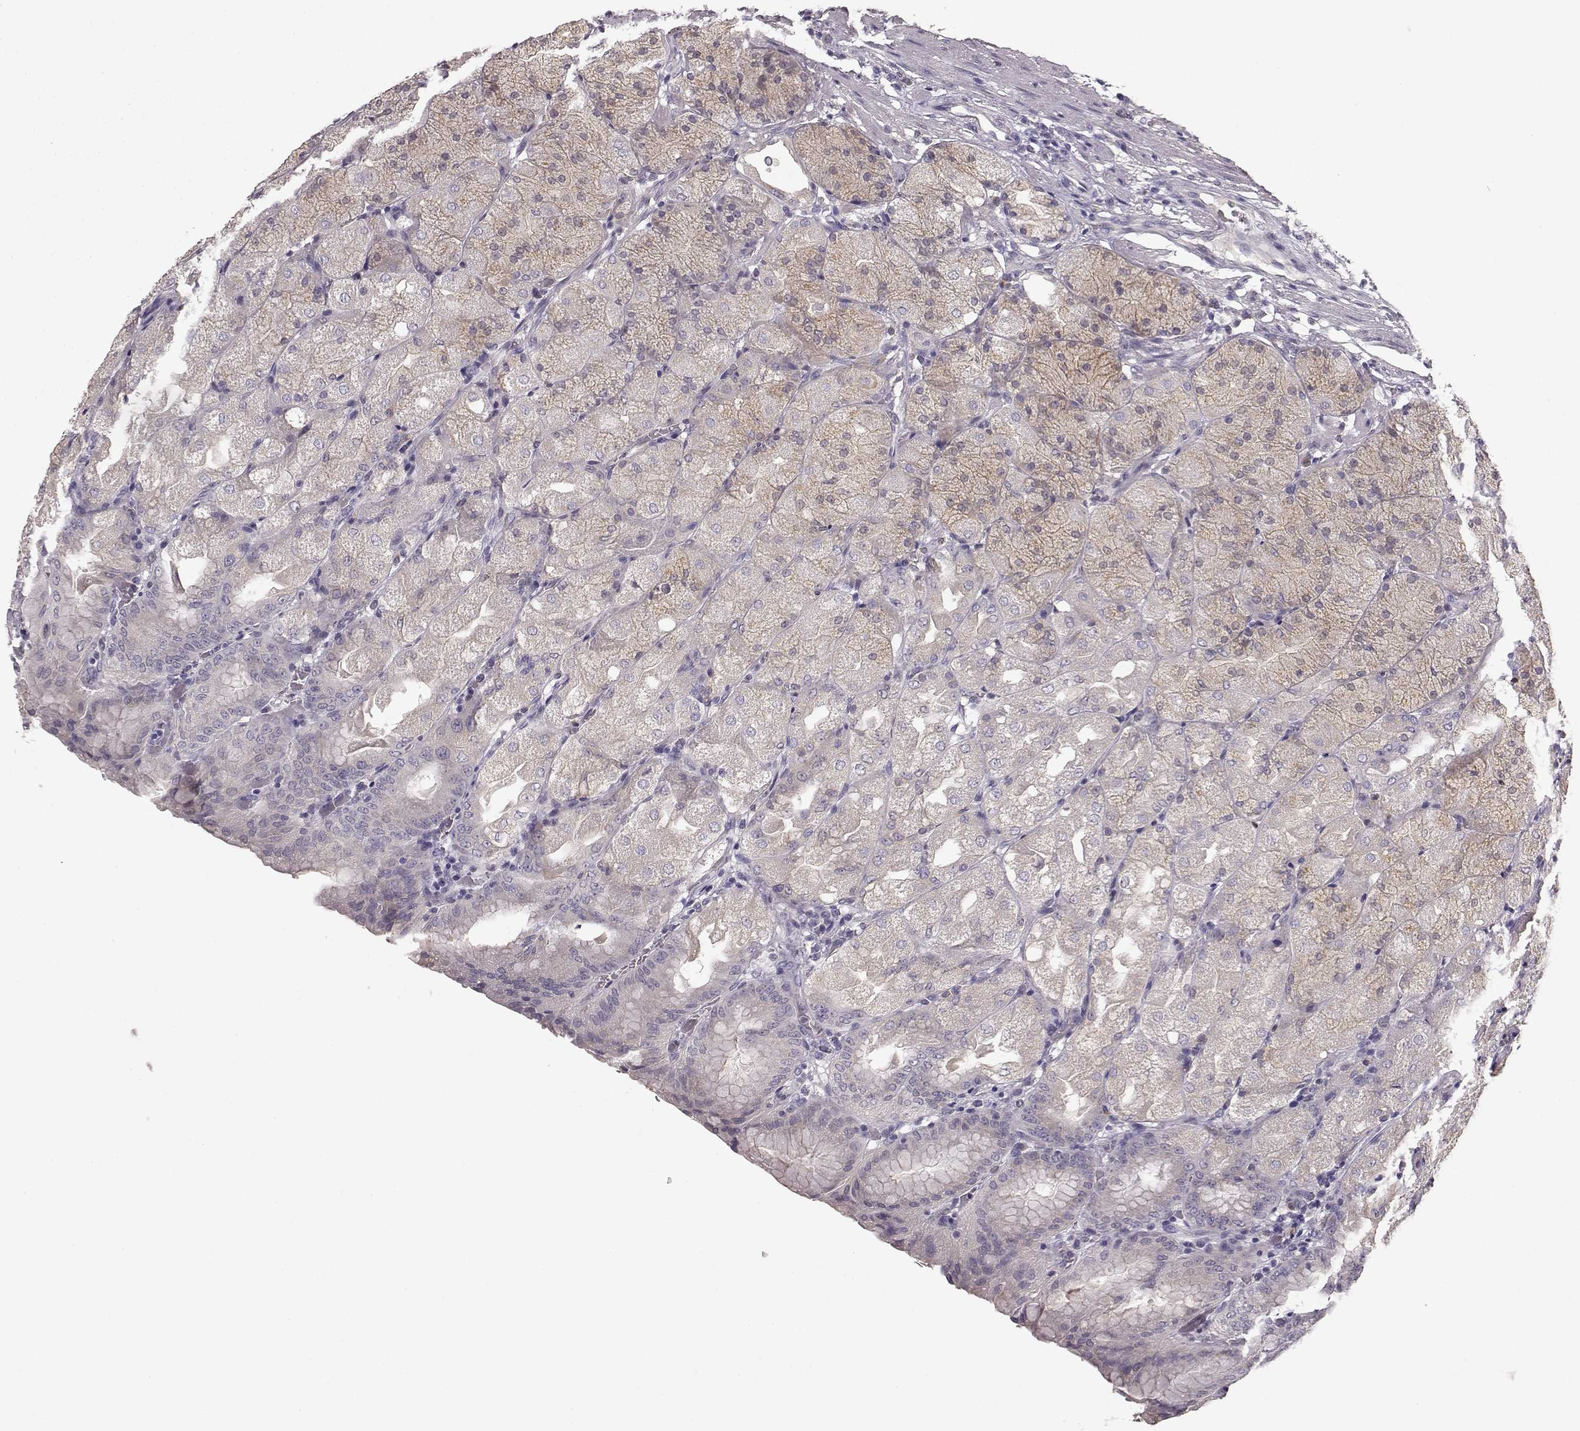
{"staining": {"intensity": "weak", "quantity": ">75%", "location": "cytoplasmic/membranous"}, "tissue": "stomach", "cell_type": "Glandular cells", "image_type": "normal", "snomed": [{"axis": "morphology", "description": "Normal tissue, NOS"}, {"axis": "topography", "description": "Stomach, upper"}, {"axis": "topography", "description": "Stomach"}, {"axis": "topography", "description": "Stomach, lower"}], "caption": "Protein expression analysis of benign stomach displays weak cytoplasmic/membranous expression in about >75% of glandular cells.", "gene": "GHR", "patient": {"sex": "male", "age": 62}}